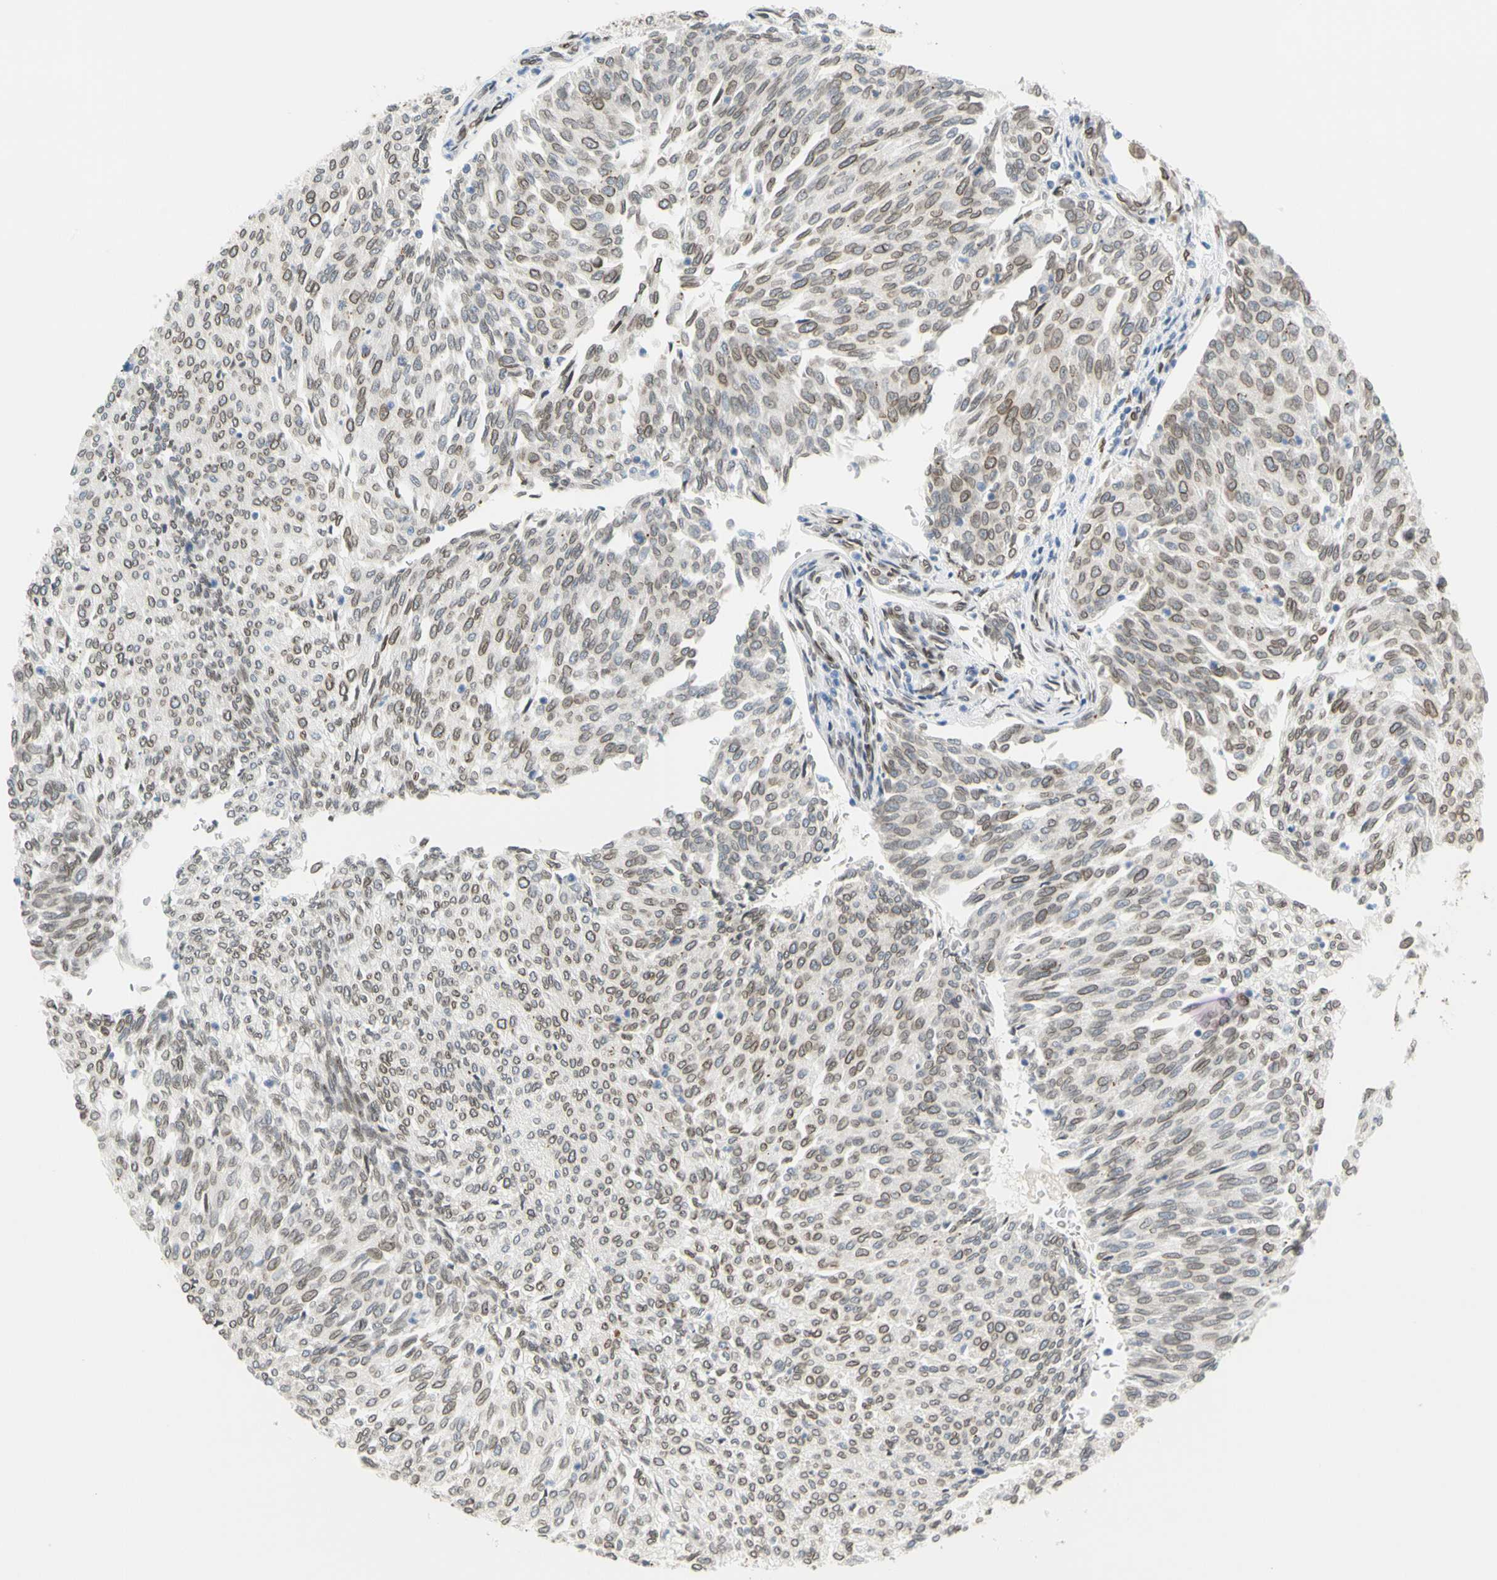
{"staining": {"intensity": "weak", "quantity": "25%-75%", "location": "cytoplasmic/membranous,nuclear"}, "tissue": "urothelial cancer", "cell_type": "Tumor cells", "image_type": "cancer", "snomed": [{"axis": "morphology", "description": "Urothelial carcinoma, Low grade"}, {"axis": "topography", "description": "Urinary bladder"}], "caption": "Protein expression by IHC reveals weak cytoplasmic/membranous and nuclear expression in about 25%-75% of tumor cells in urothelial cancer. Using DAB (brown) and hematoxylin (blue) stains, captured at high magnification using brightfield microscopy.", "gene": "SUN1", "patient": {"sex": "female", "age": 79}}